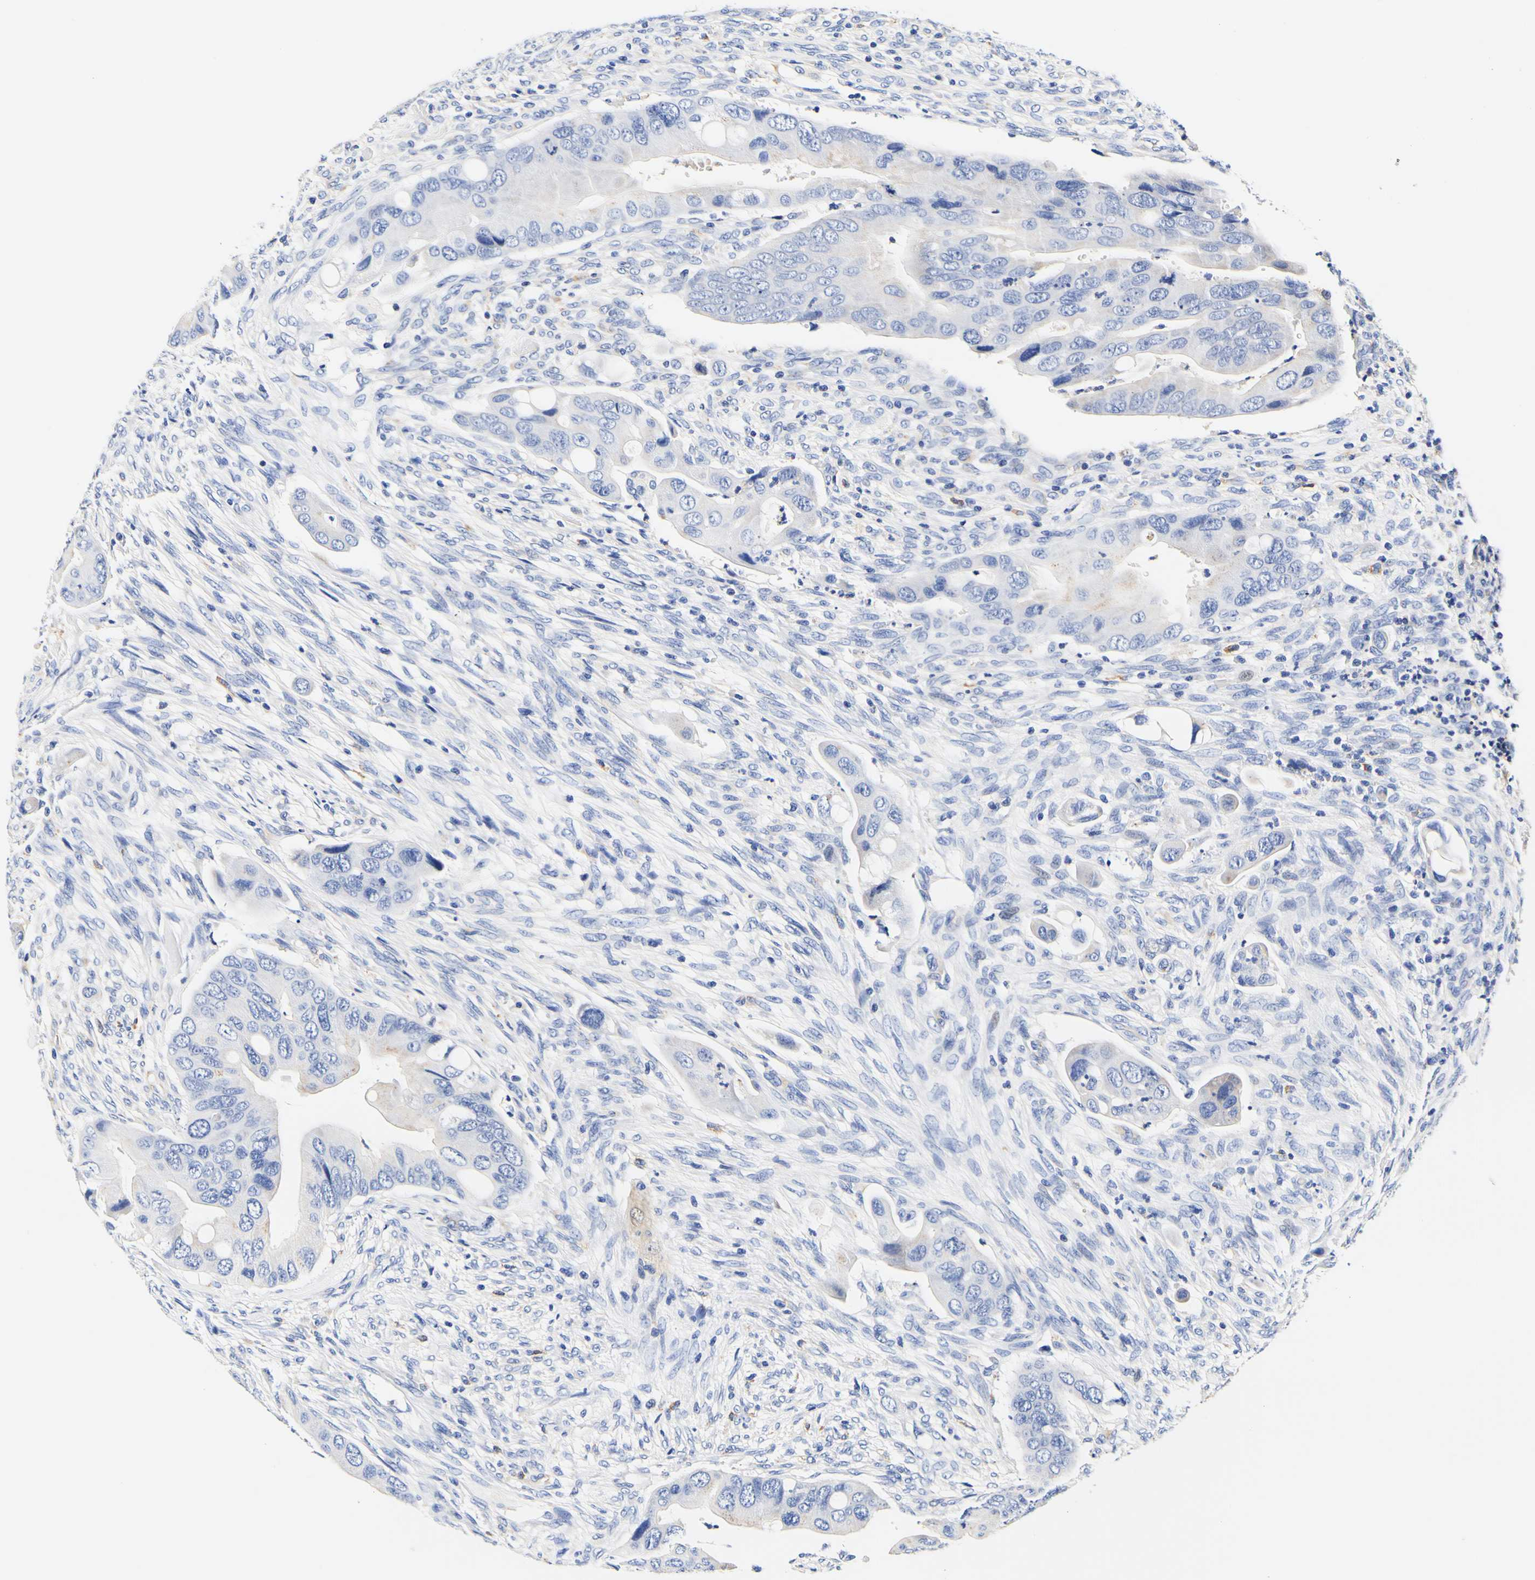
{"staining": {"intensity": "weak", "quantity": "<25%", "location": "cytoplasmic/membranous"}, "tissue": "colorectal cancer", "cell_type": "Tumor cells", "image_type": "cancer", "snomed": [{"axis": "morphology", "description": "Adenocarcinoma, NOS"}, {"axis": "topography", "description": "Rectum"}], "caption": "Tumor cells are negative for protein expression in human adenocarcinoma (colorectal).", "gene": "CAMK4", "patient": {"sex": "female", "age": 57}}